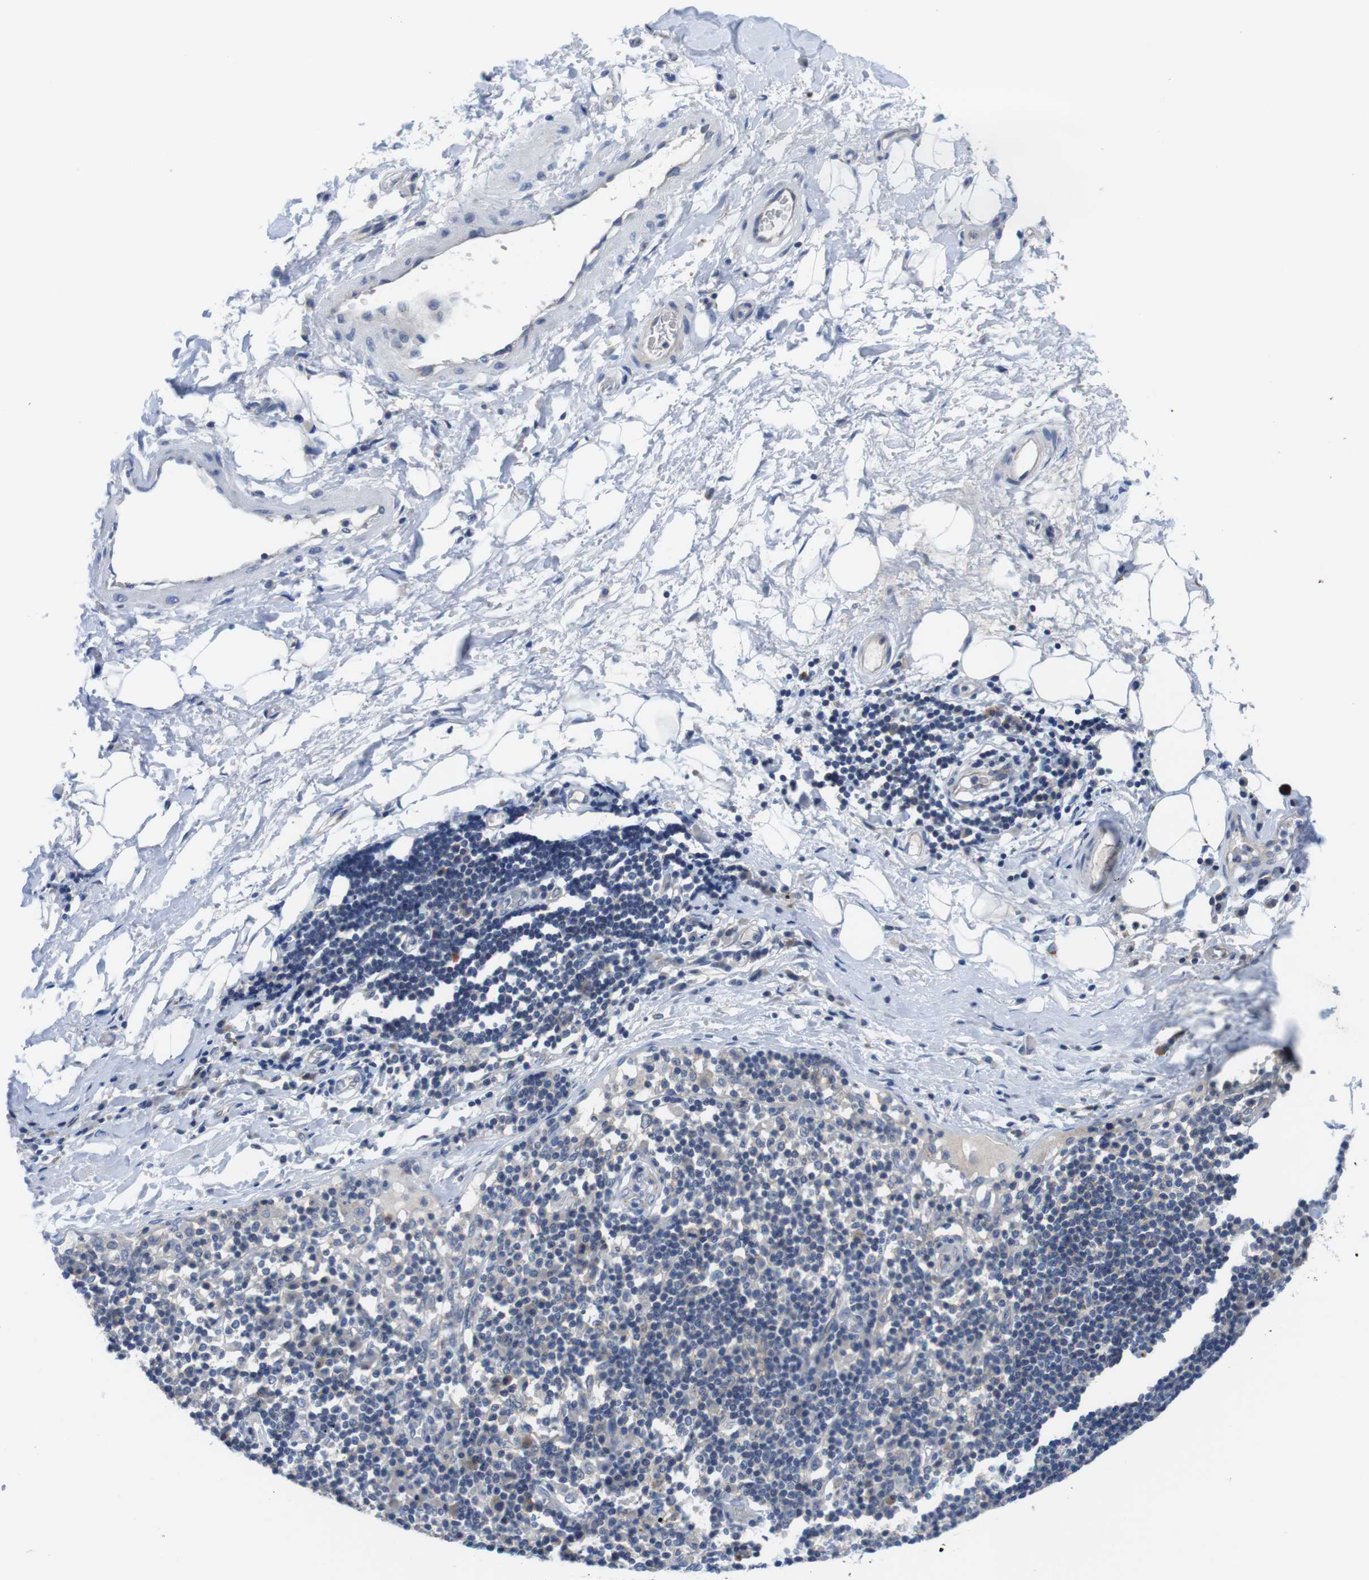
{"staining": {"intensity": "negative", "quantity": "none", "location": "none"}, "tissue": "adipose tissue", "cell_type": "Adipocytes", "image_type": "normal", "snomed": [{"axis": "morphology", "description": "Normal tissue, NOS"}, {"axis": "morphology", "description": "Adenocarcinoma, NOS"}, {"axis": "topography", "description": "Esophagus"}], "caption": "An IHC image of benign adipose tissue is shown. There is no staining in adipocytes of adipose tissue. (Immunohistochemistry, brightfield microscopy, high magnification).", "gene": "SCRIB", "patient": {"sex": "male", "age": 62}}